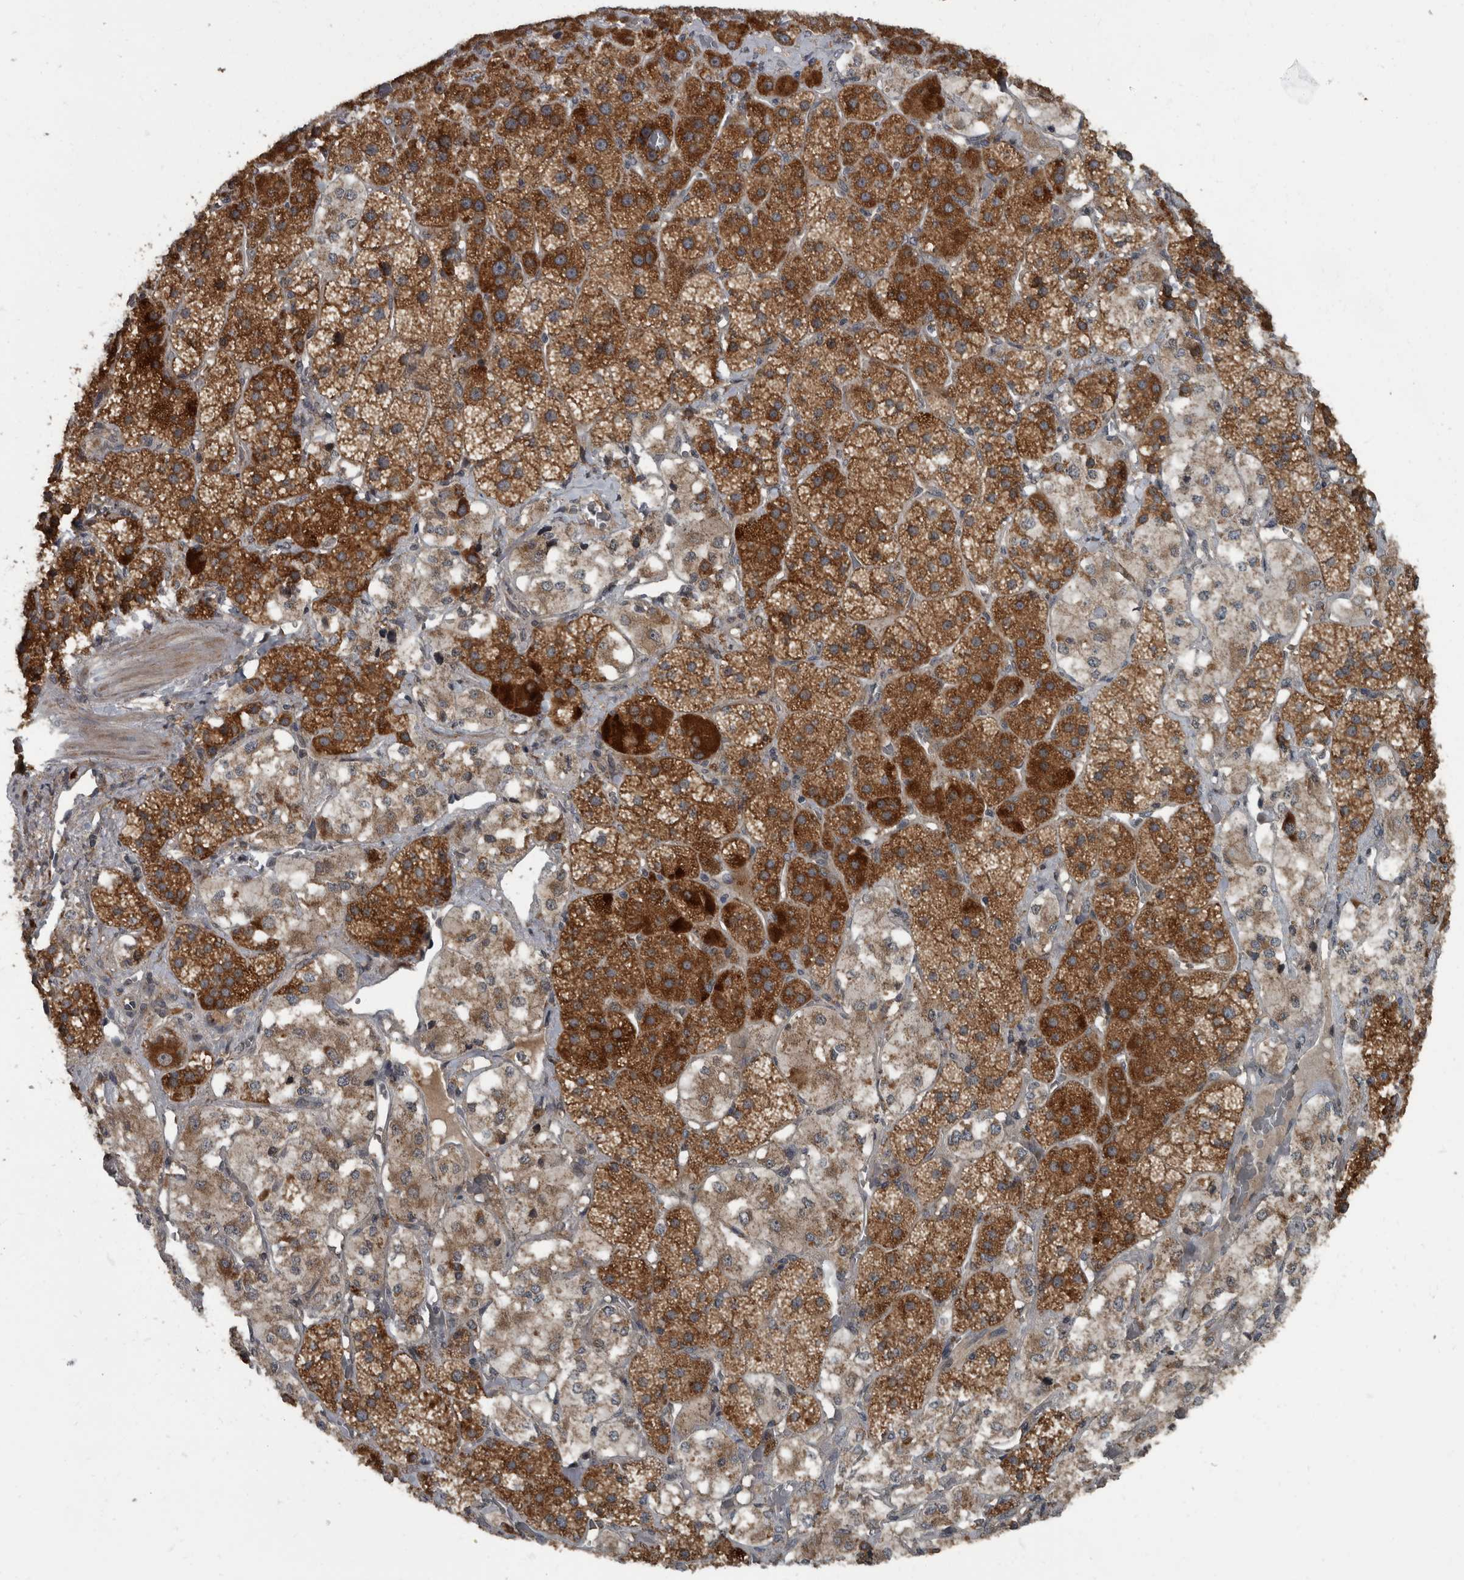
{"staining": {"intensity": "strong", "quantity": "25%-75%", "location": "cytoplasmic/membranous"}, "tissue": "adrenal gland", "cell_type": "Glandular cells", "image_type": "normal", "snomed": [{"axis": "morphology", "description": "Normal tissue, NOS"}, {"axis": "topography", "description": "Adrenal gland"}], "caption": "An immunohistochemistry (IHC) photomicrograph of normal tissue is shown. Protein staining in brown shows strong cytoplasmic/membranous positivity in adrenal gland within glandular cells.", "gene": "RABGGTB", "patient": {"sex": "male", "age": 57}}